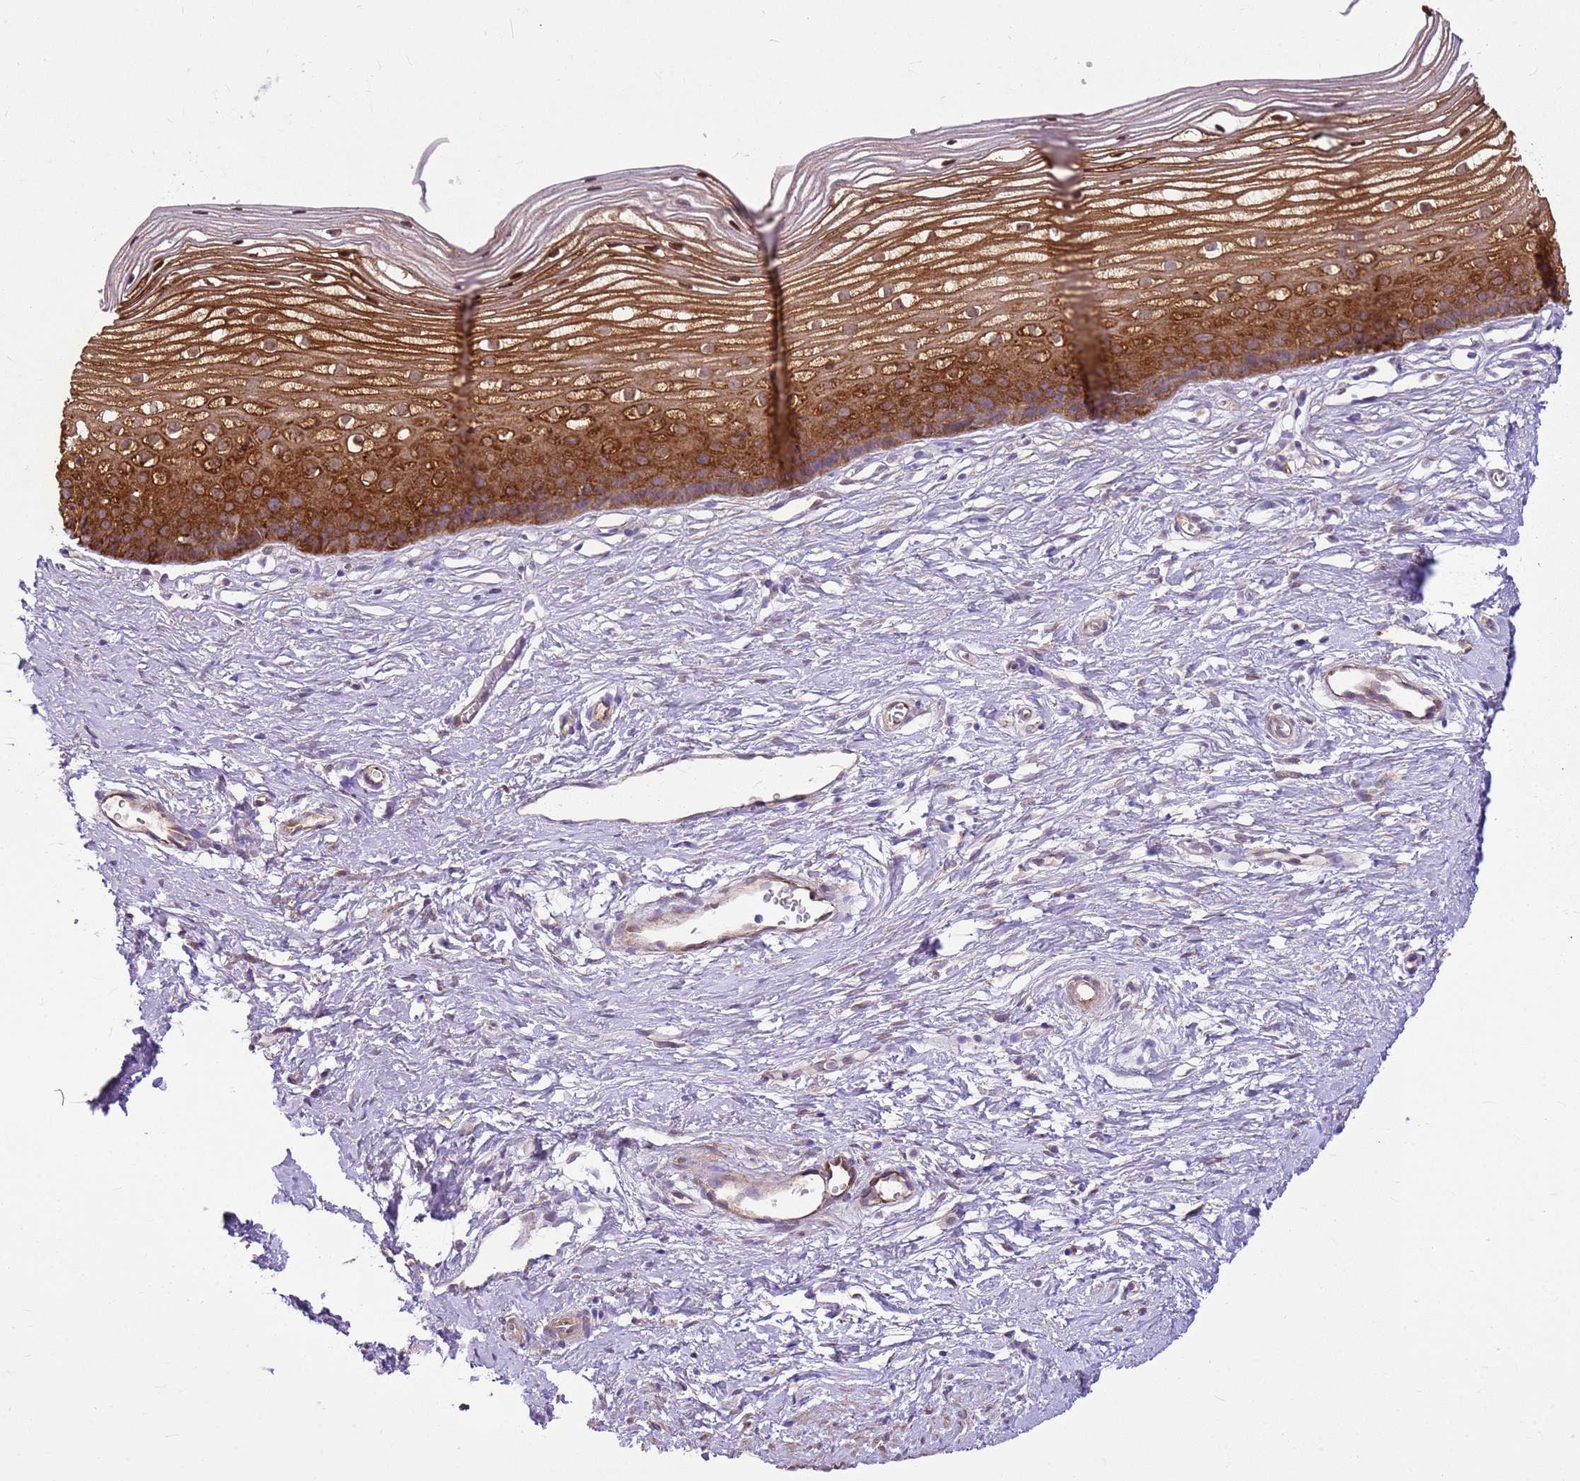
{"staining": {"intensity": "negative", "quantity": "none", "location": "none"}, "tissue": "cervix", "cell_type": "Glandular cells", "image_type": "normal", "snomed": [{"axis": "morphology", "description": "Normal tissue, NOS"}, {"axis": "topography", "description": "Cervix"}], "caption": "Immunohistochemistry photomicrograph of unremarkable cervix: cervix stained with DAB reveals no significant protein positivity in glandular cells.", "gene": "HSPB1", "patient": {"sex": "female", "age": 40}}